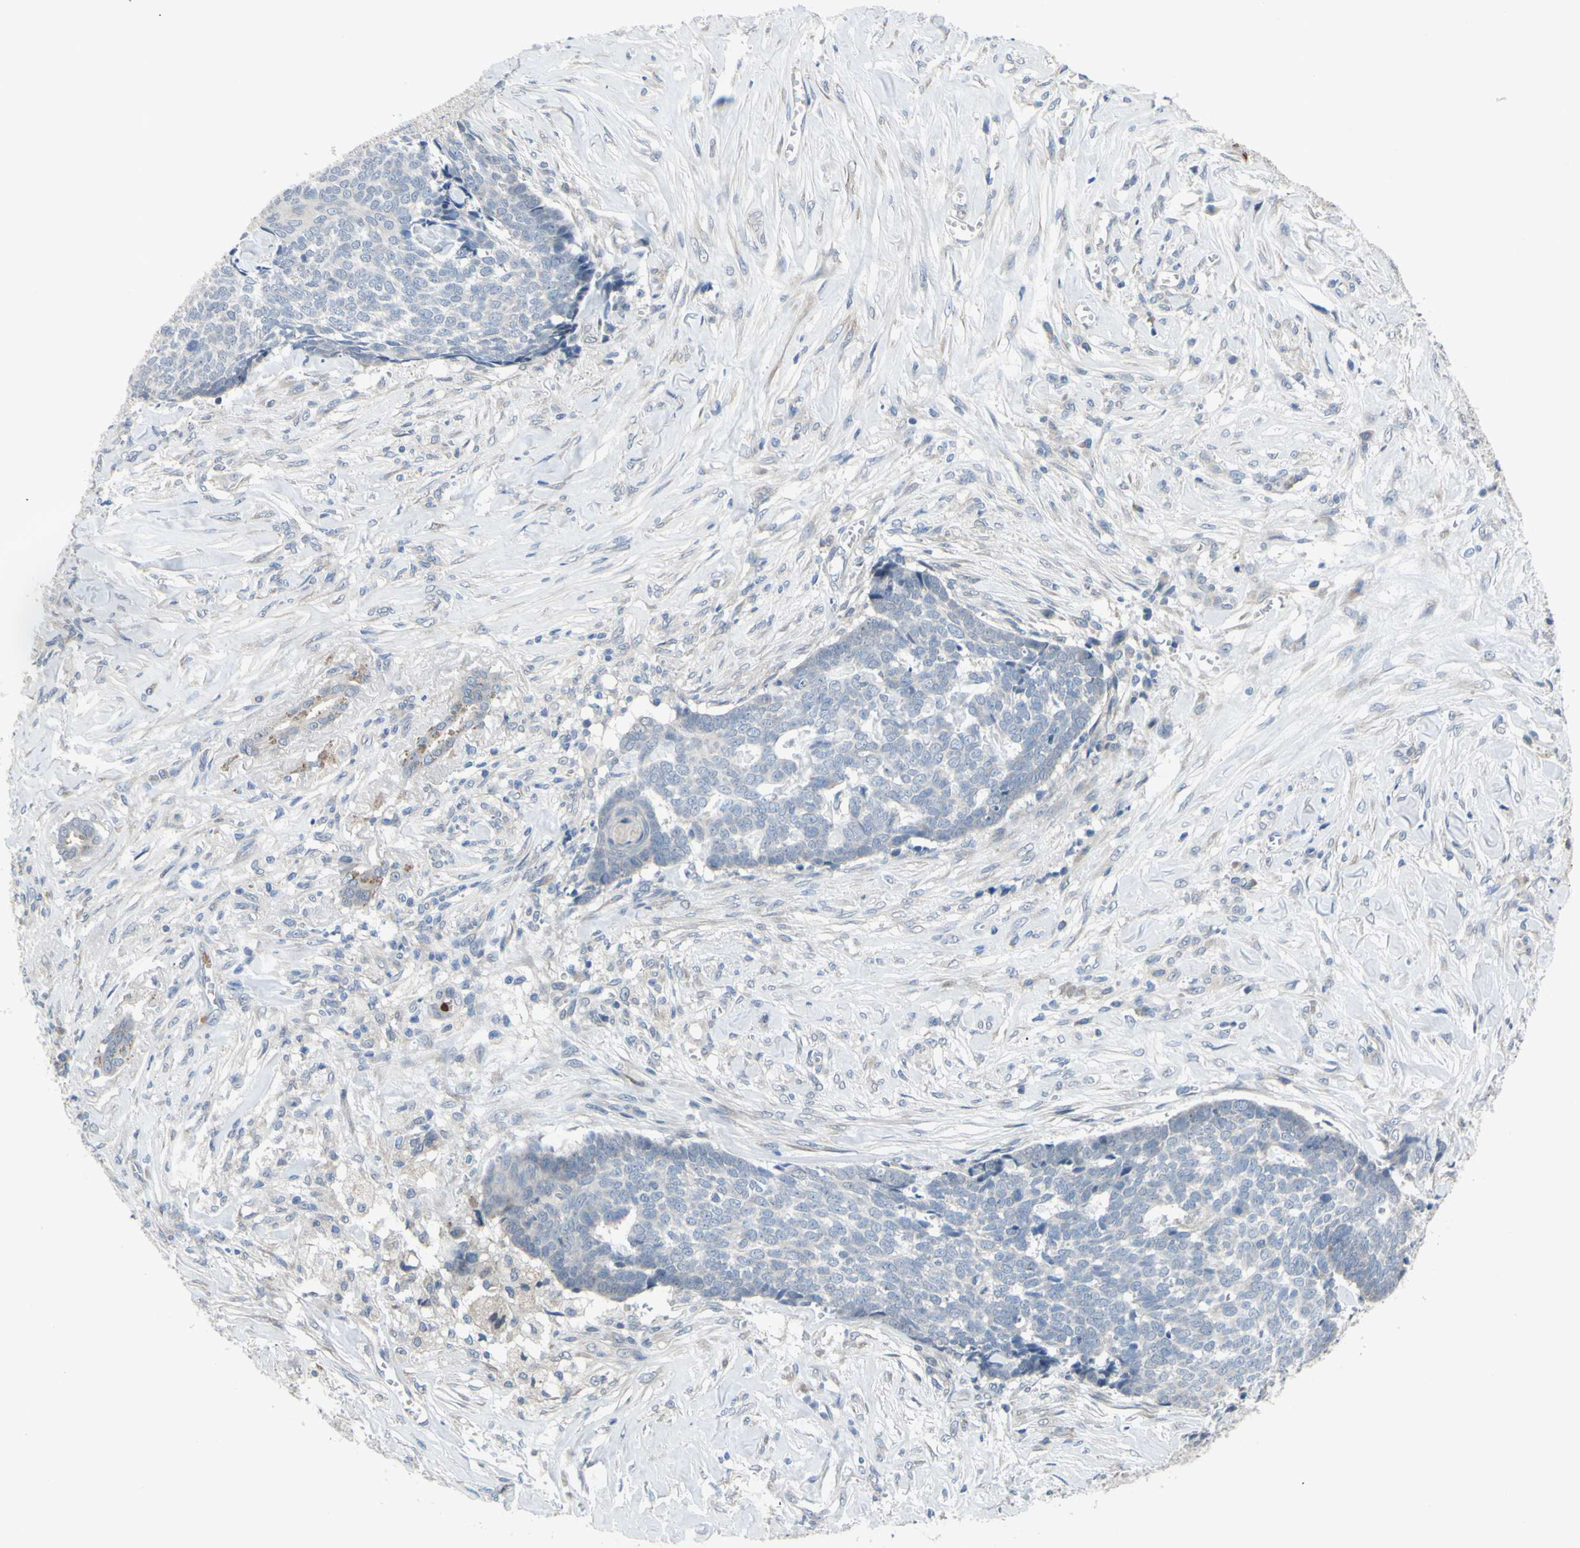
{"staining": {"intensity": "negative", "quantity": "none", "location": "none"}, "tissue": "skin cancer", "cell_type": "Tumor cells", "image_type": "cancer", "snomed": [{"axis": "morphology", "description": "Basal cell carcinoma"}, {"axis": "topography", "description": "Skin"}], "caption": "This micrograph is of basal cell carcinoma (skin) stained with immunohistochemistry to label a protein in brown with the nuclei are counter-stained blue. There is no staining in tumor cells.", "gene": "GRAMD2B", "patient": {"sex": "male", "age": 84}}